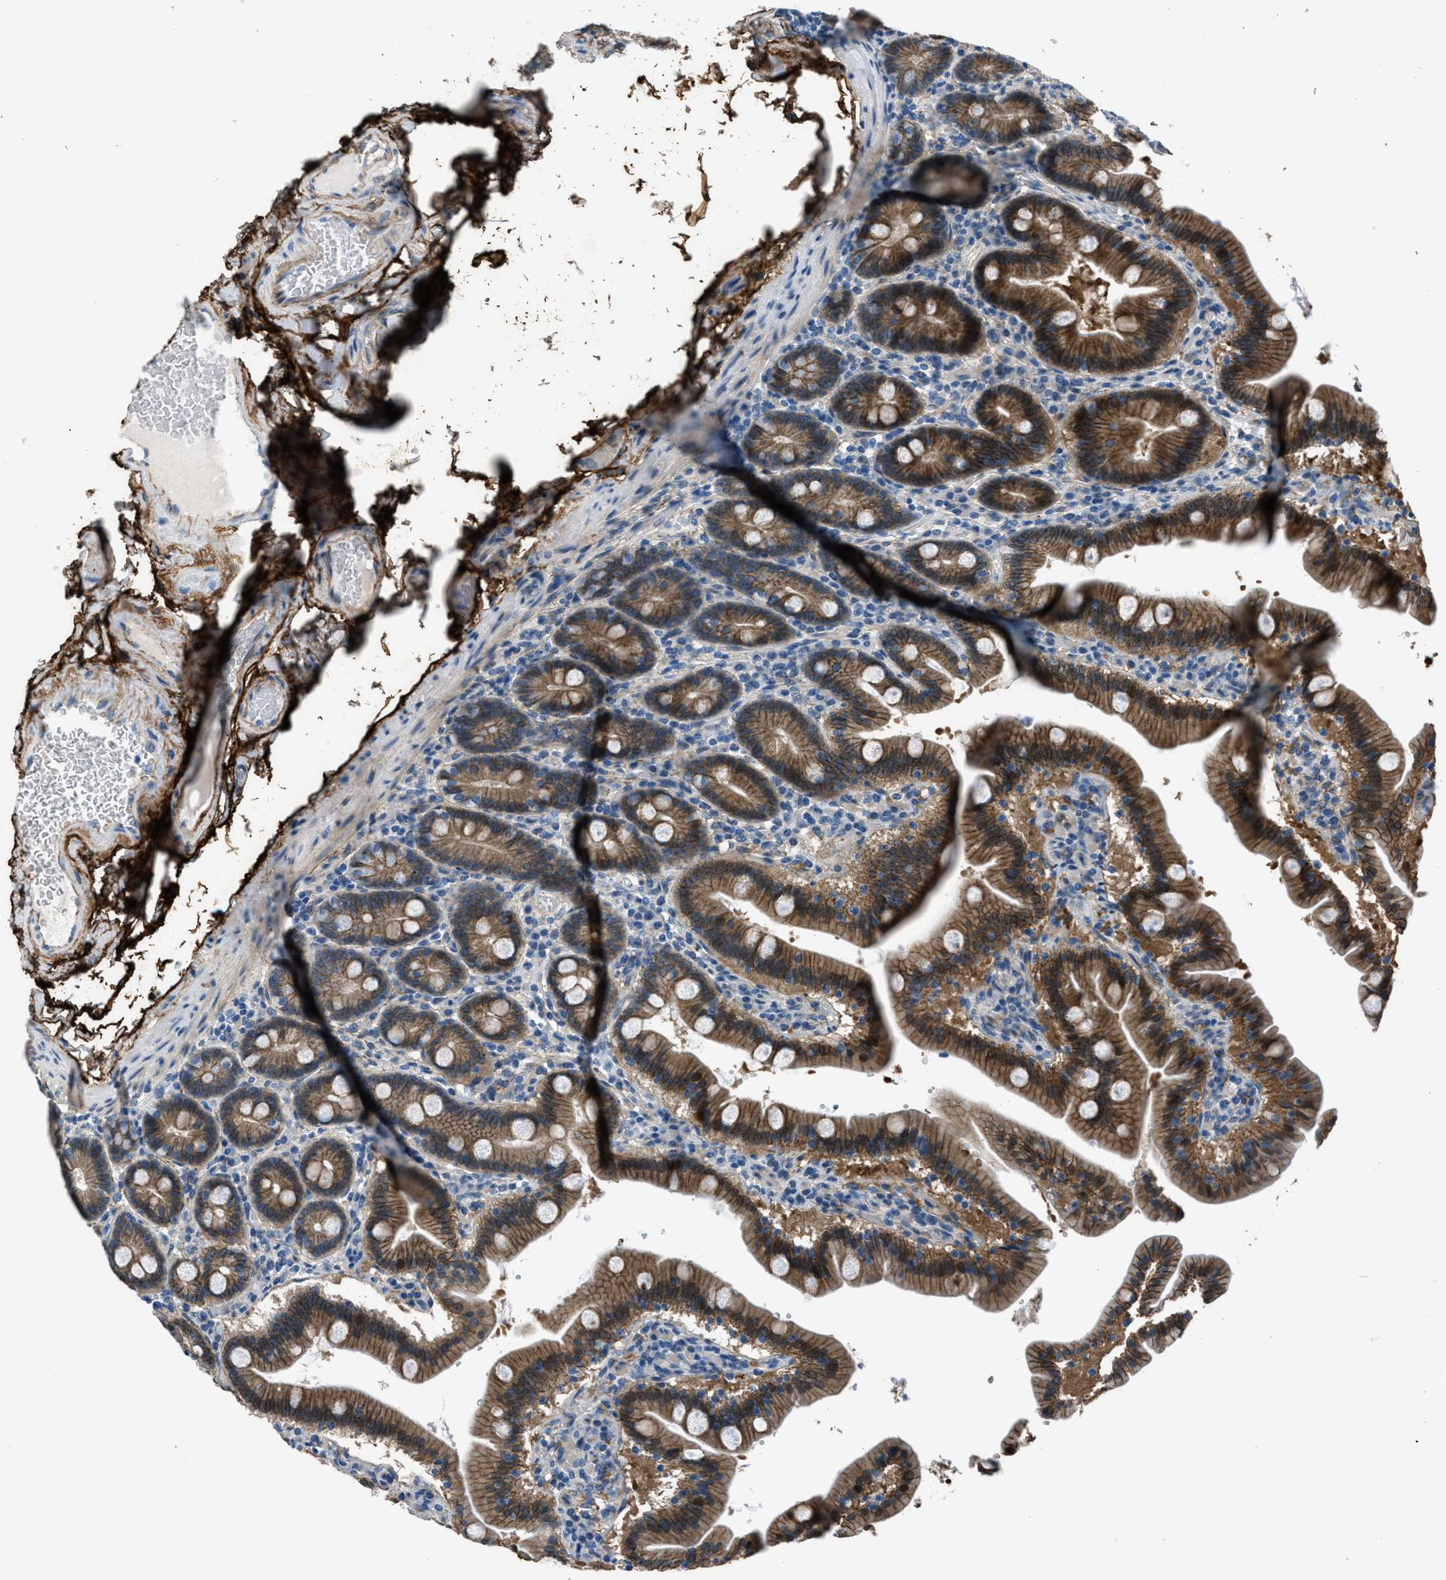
{"staining": {"intensity": "moderate", "quantity": ">75%", "location": "cytoplasmic/membranous"}, "tissue": "duodenum", "cell_type": "Glandular cells", "image_type": "normal", "snomed": [{"axis": "morphology", "description": "Normal tissue, NOS"}, {"axis": "topography", "description": "Duodenum"}], "caption": "Immunohistochemical staining of normal duodenum reveals moderate cytoplasmic/membranous protein expression in approximately >75% of glandular cells.", "gene": "FBN1", "patient": {"sex": "male", "age": 54}}